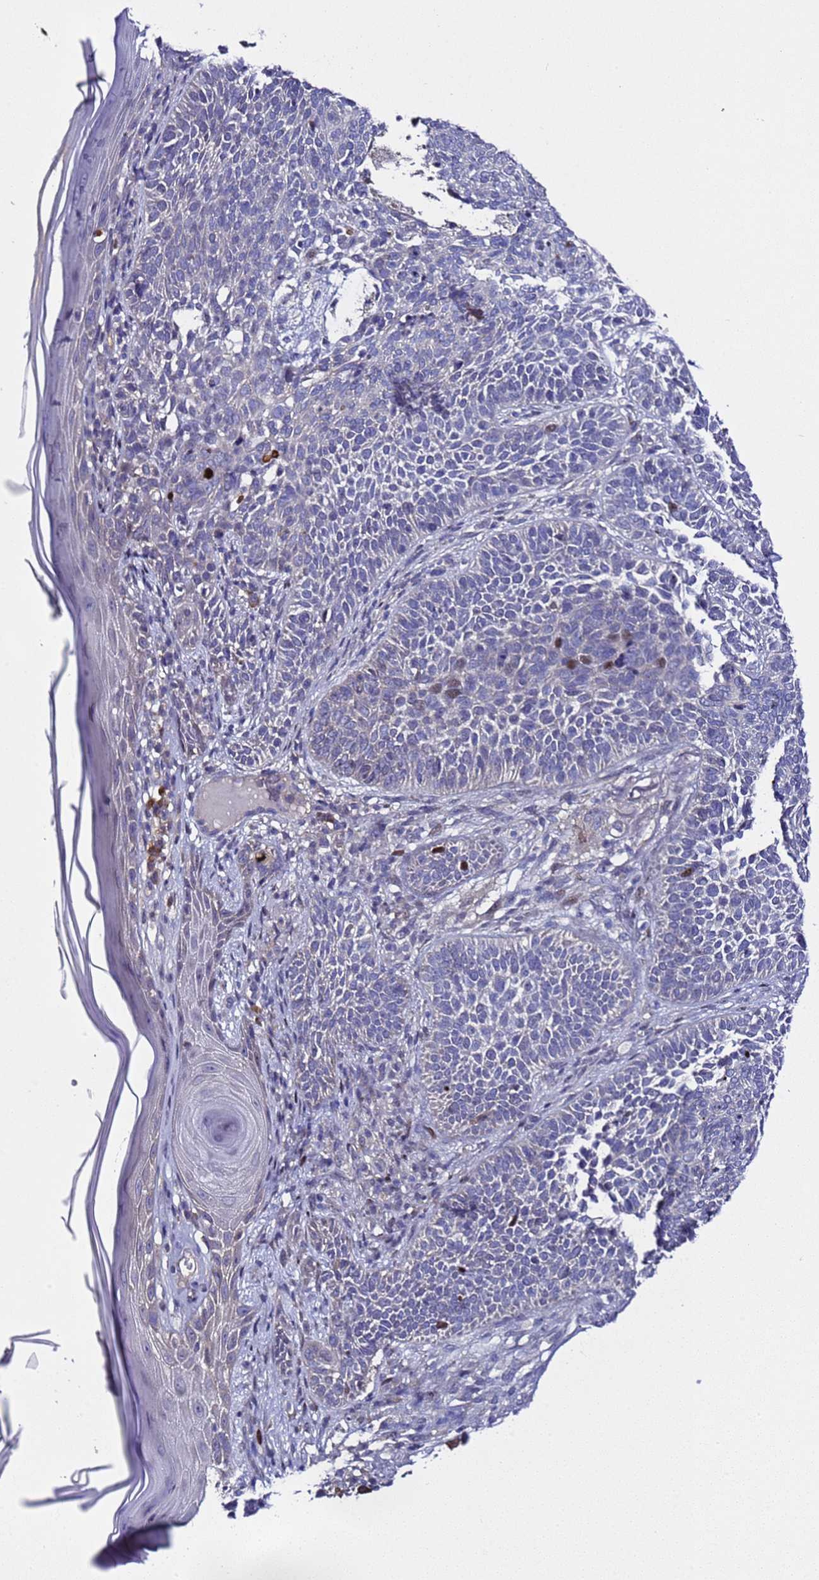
{"staining": {"intensity": "negative", "quantity": "none", "location": "none"}, "tissue": "skin cancer", "cell_type": "Tumor cells", "image_type": "cancer", "snomed": [{"axis": "morphology", "description": "Basal cell carcinoma"}, {"axis": "topography", "description": "Skin"}], "caption": "This photomicrograph is of skin basal cell carcinoma stained with IHC to label a protein in brown with the nuclei are counter-stained blue. There is no staining in tumor cells.", "gene": "ALG3", "patient": {"sex": "male", "age": 85}}